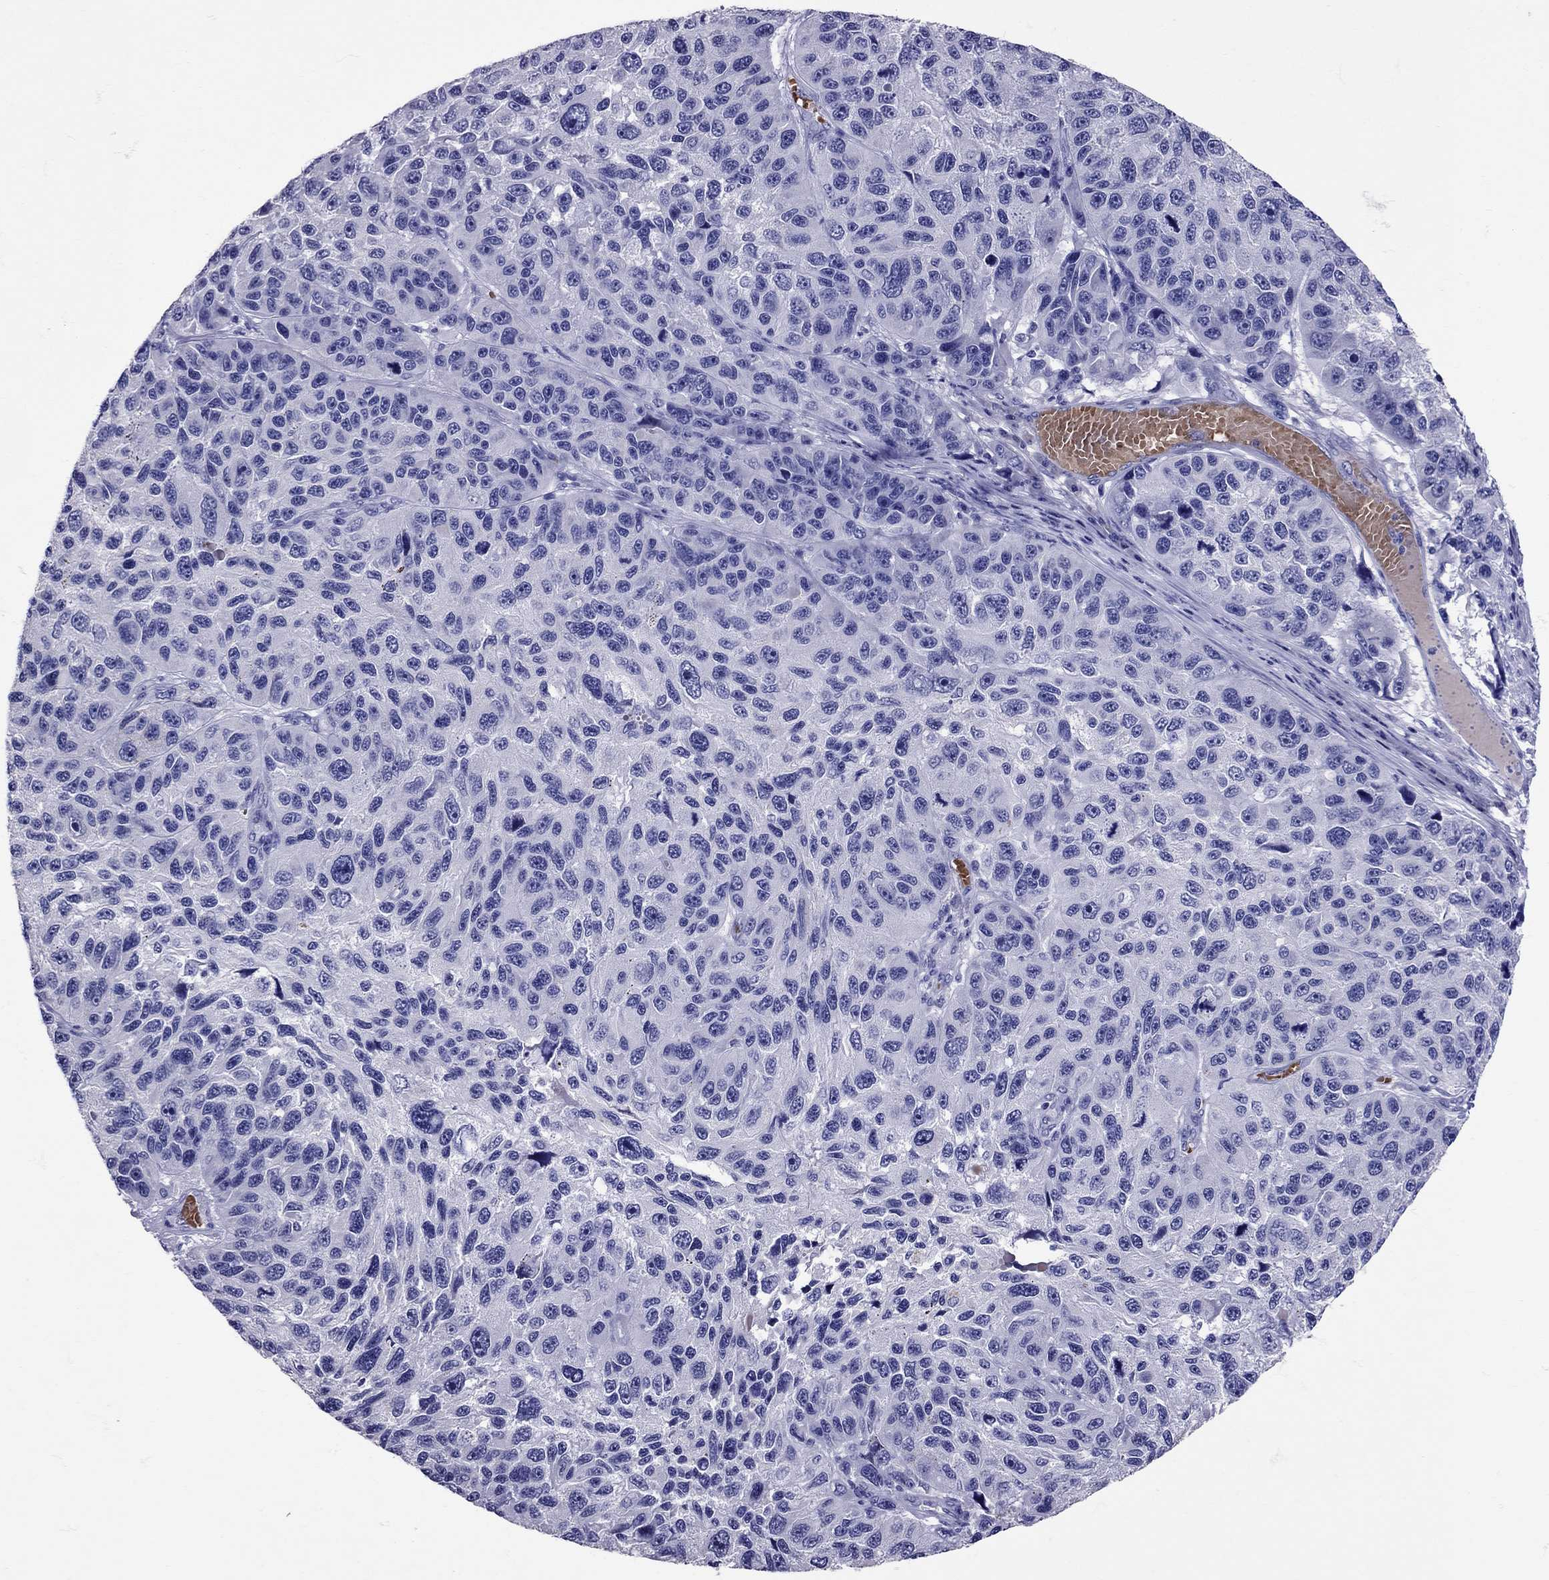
{"staining": {"intensity": "negative", "quantity": "none", "location": "none"}, "tissue": "melanoma", "cell_type": "Tumor cells", "image_type": "cancer", "snomed": [{"axis": "morphology", "description": "Malignant melanoma, NOS"}, {"axis": "topography", "description": "Skin"}], "caption": "Tumor cells are negative for protein expression in human malignant melanoma. The staining was performed using DAB to visualize the protein expression in brown, while the nuclei were stained in blue with hematoxylin (Magnification: 20x).", "gene": "TBR1", "patient": {"sex": "male", "age": 53}}